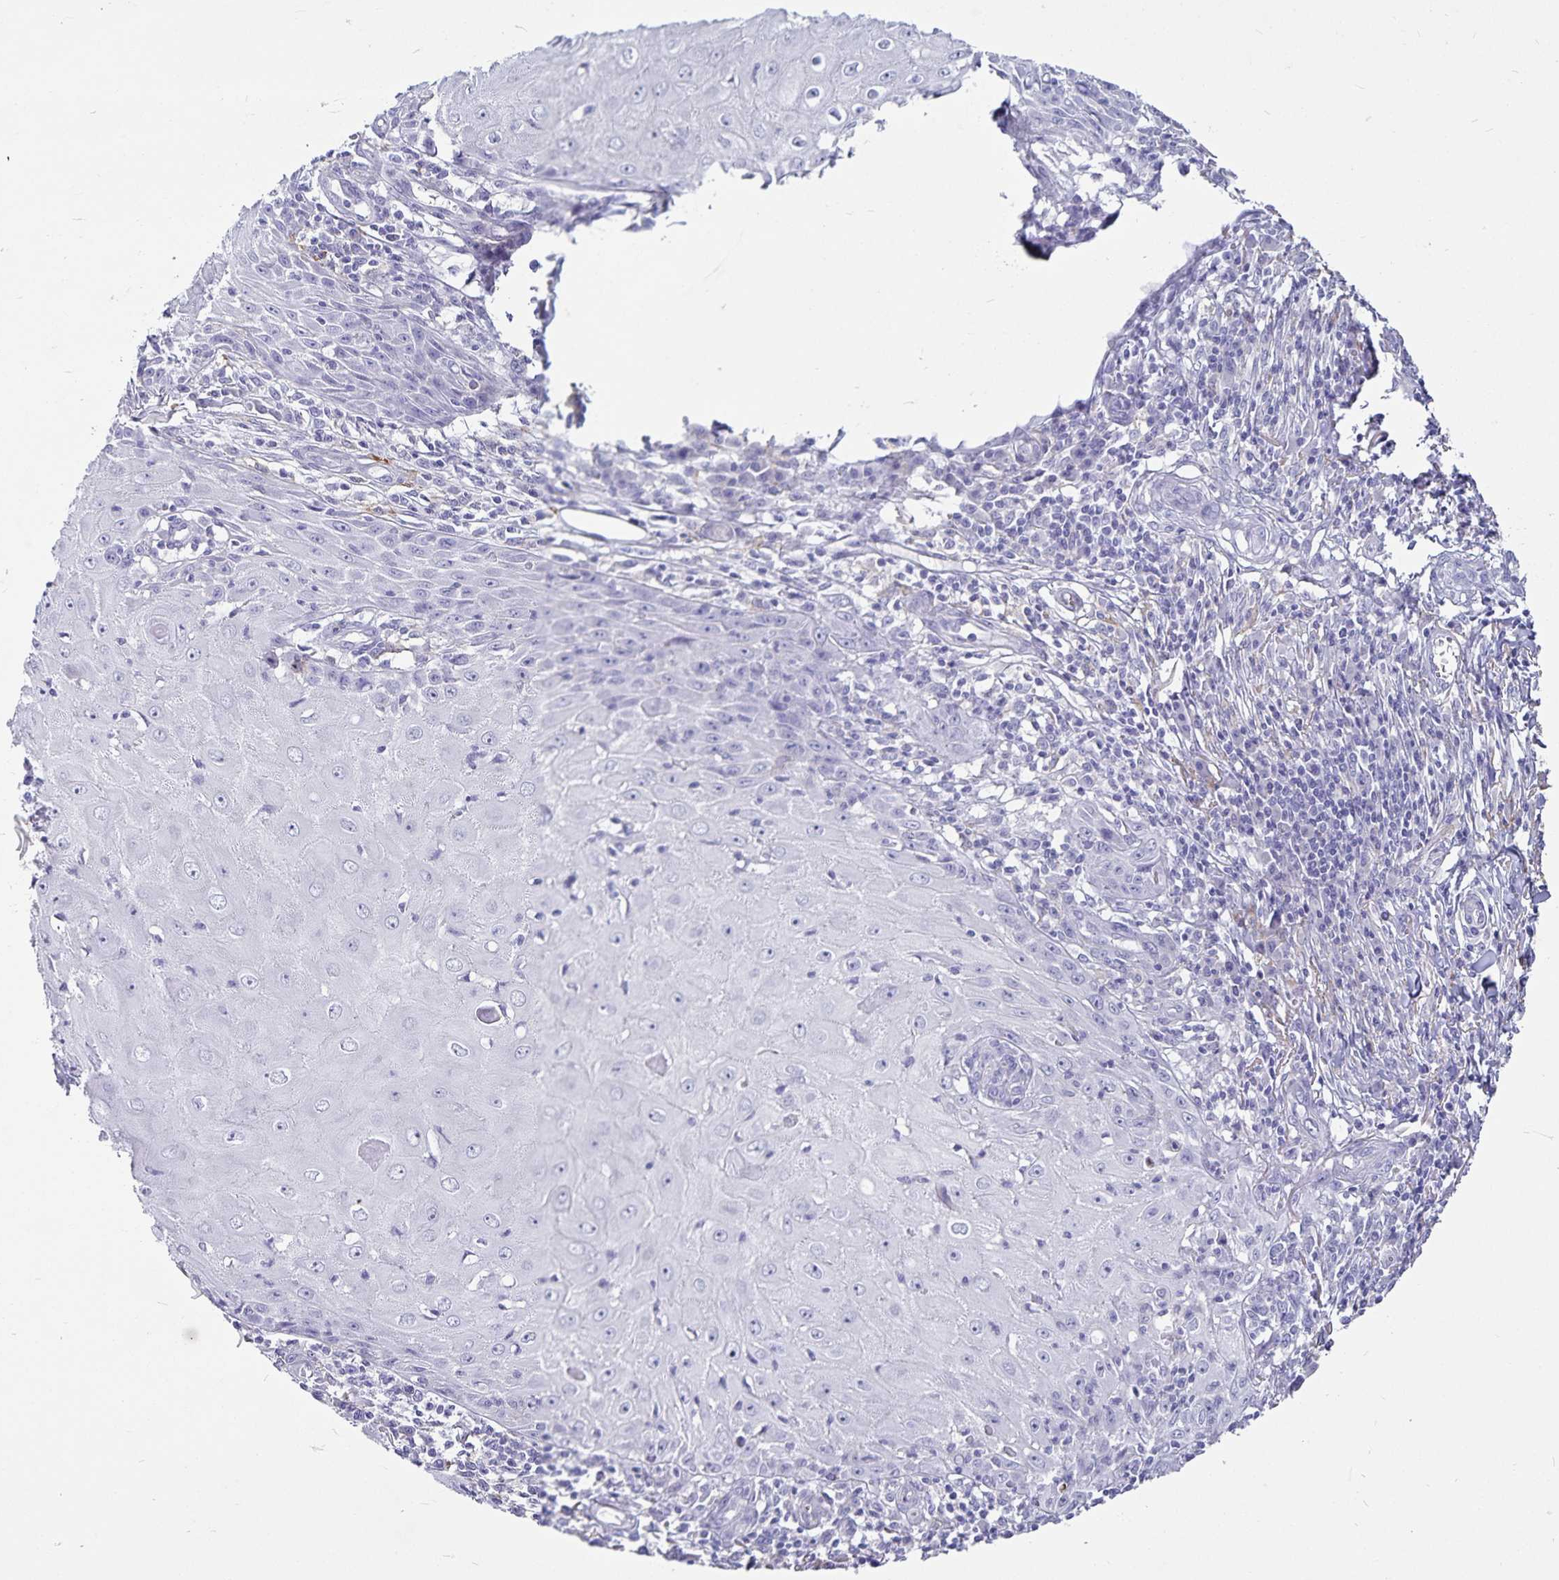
{"staining": {"intensity": "negative", "quantity": "none", "location": "none"}, "tissue": "skin cancer", "cell_type": "Tumor cells", "image_type": "cancer", "snomed": [{"axis": "morphology", "description": "Squamous cell carcinoma, NOS"}, {"axis": "topography", "description": "Skin"}], "caption": "The photomicrograph displays no significant positivity in tumor cells of skin cancer (squamous cell carcinoma).", "gene": "PLAC1", "patient": {"sex": "female", "age": 73}}